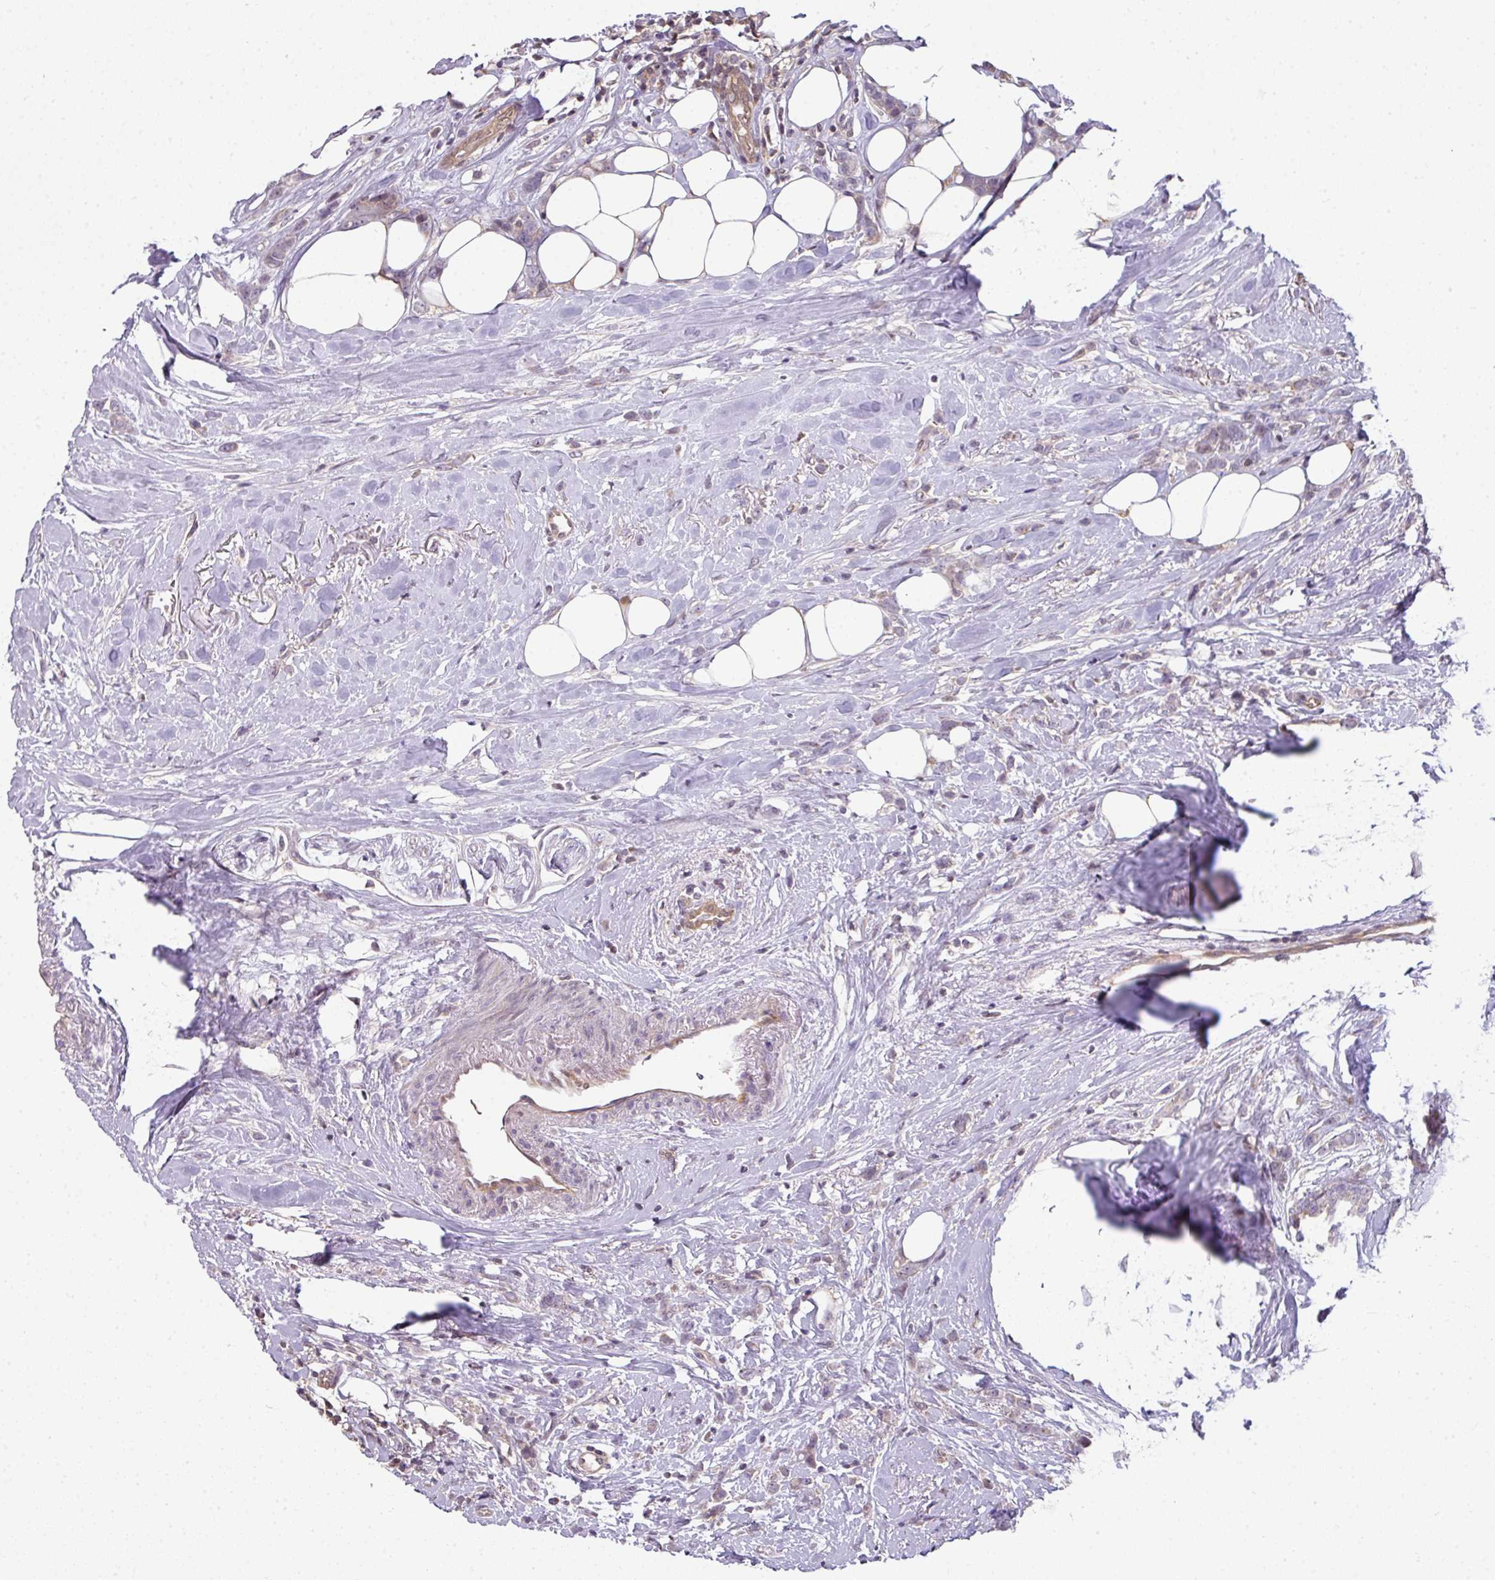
{"staining": {"intensity": "negative", "quantity": "none", "location": "none"}, "tissue": "breast cancer", "cell_type": "Tumor cells", "image_type": "cancer", "snomed": [{"axis": "morphology", "description": "Duct carcinoma"}, {"axis": "topography", "description": "Breast"}], "caption": "This is an immunohistochemistry micrograph of human breast cancer (intraductal carcinoma). There is no positivity in tumor cells.", "gene": "STAT5A", "patient": {"sex": "female", "age": 80}}